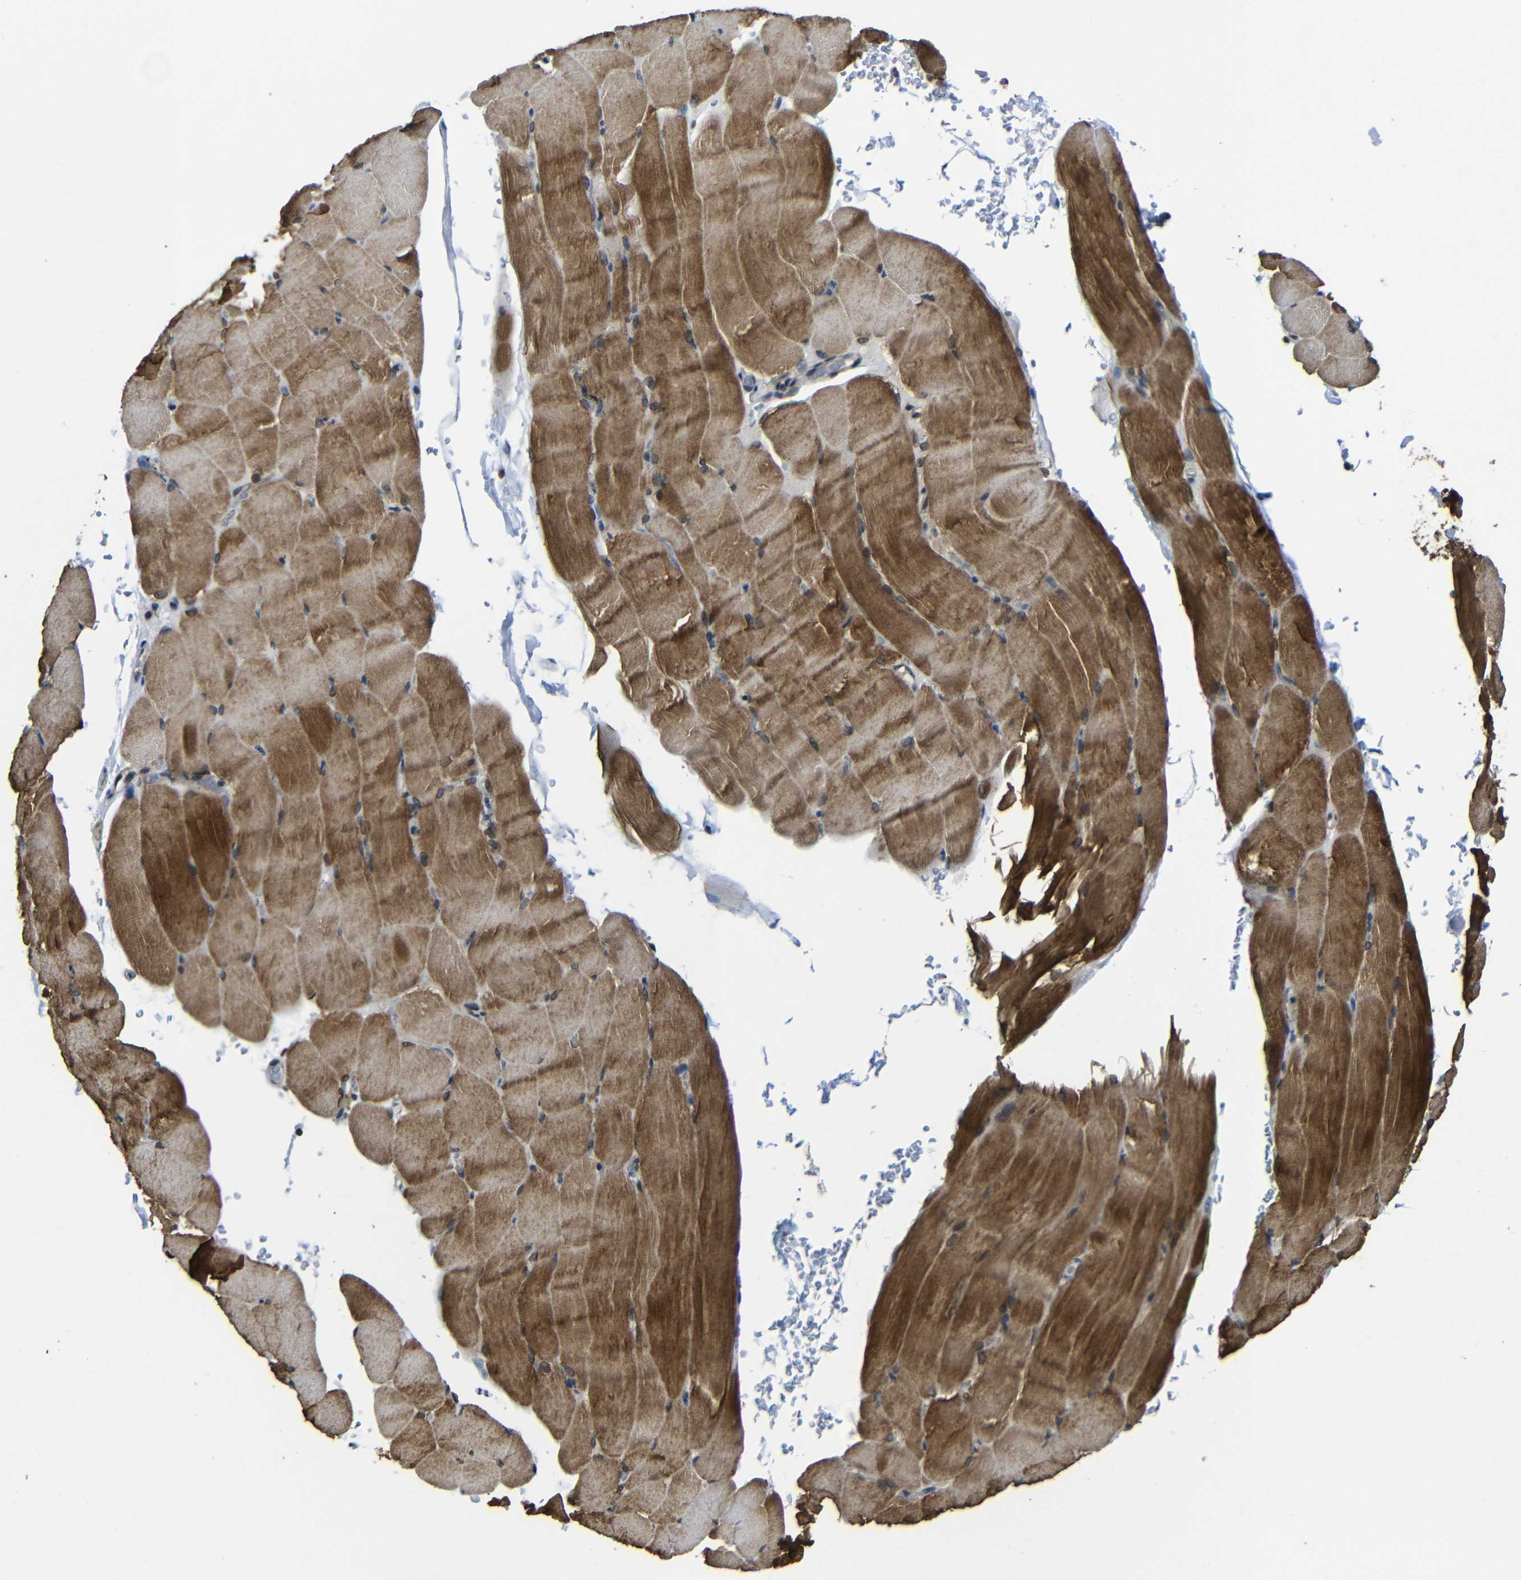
{"staining": {"intensity": "moderate", "quantity": ">75%", "location": "cytoplasmic/membranous"}, "tissue": "skeletal muscle", "cell_type": "Myocytes", "image_type": "normal", "snomed": [{"axis": "morphology", "description": "Normal tissue, NOS"}, {"axis": "topography", "description": "Skeletal muscle"}, {"axis": "topography", "description": "Parathyroid gland"}], "caption": "A medium amount of moderate cytoplasmic/membranous staining is seen in approximately >75% of myocytes in normal skeletal muscle. (DAB (3,3'-diaminobenzidine) IHC with brightfield microscopy, high magnification).", "gene": "FAM172A", "patient": {"sex": "female", "age": 37}}